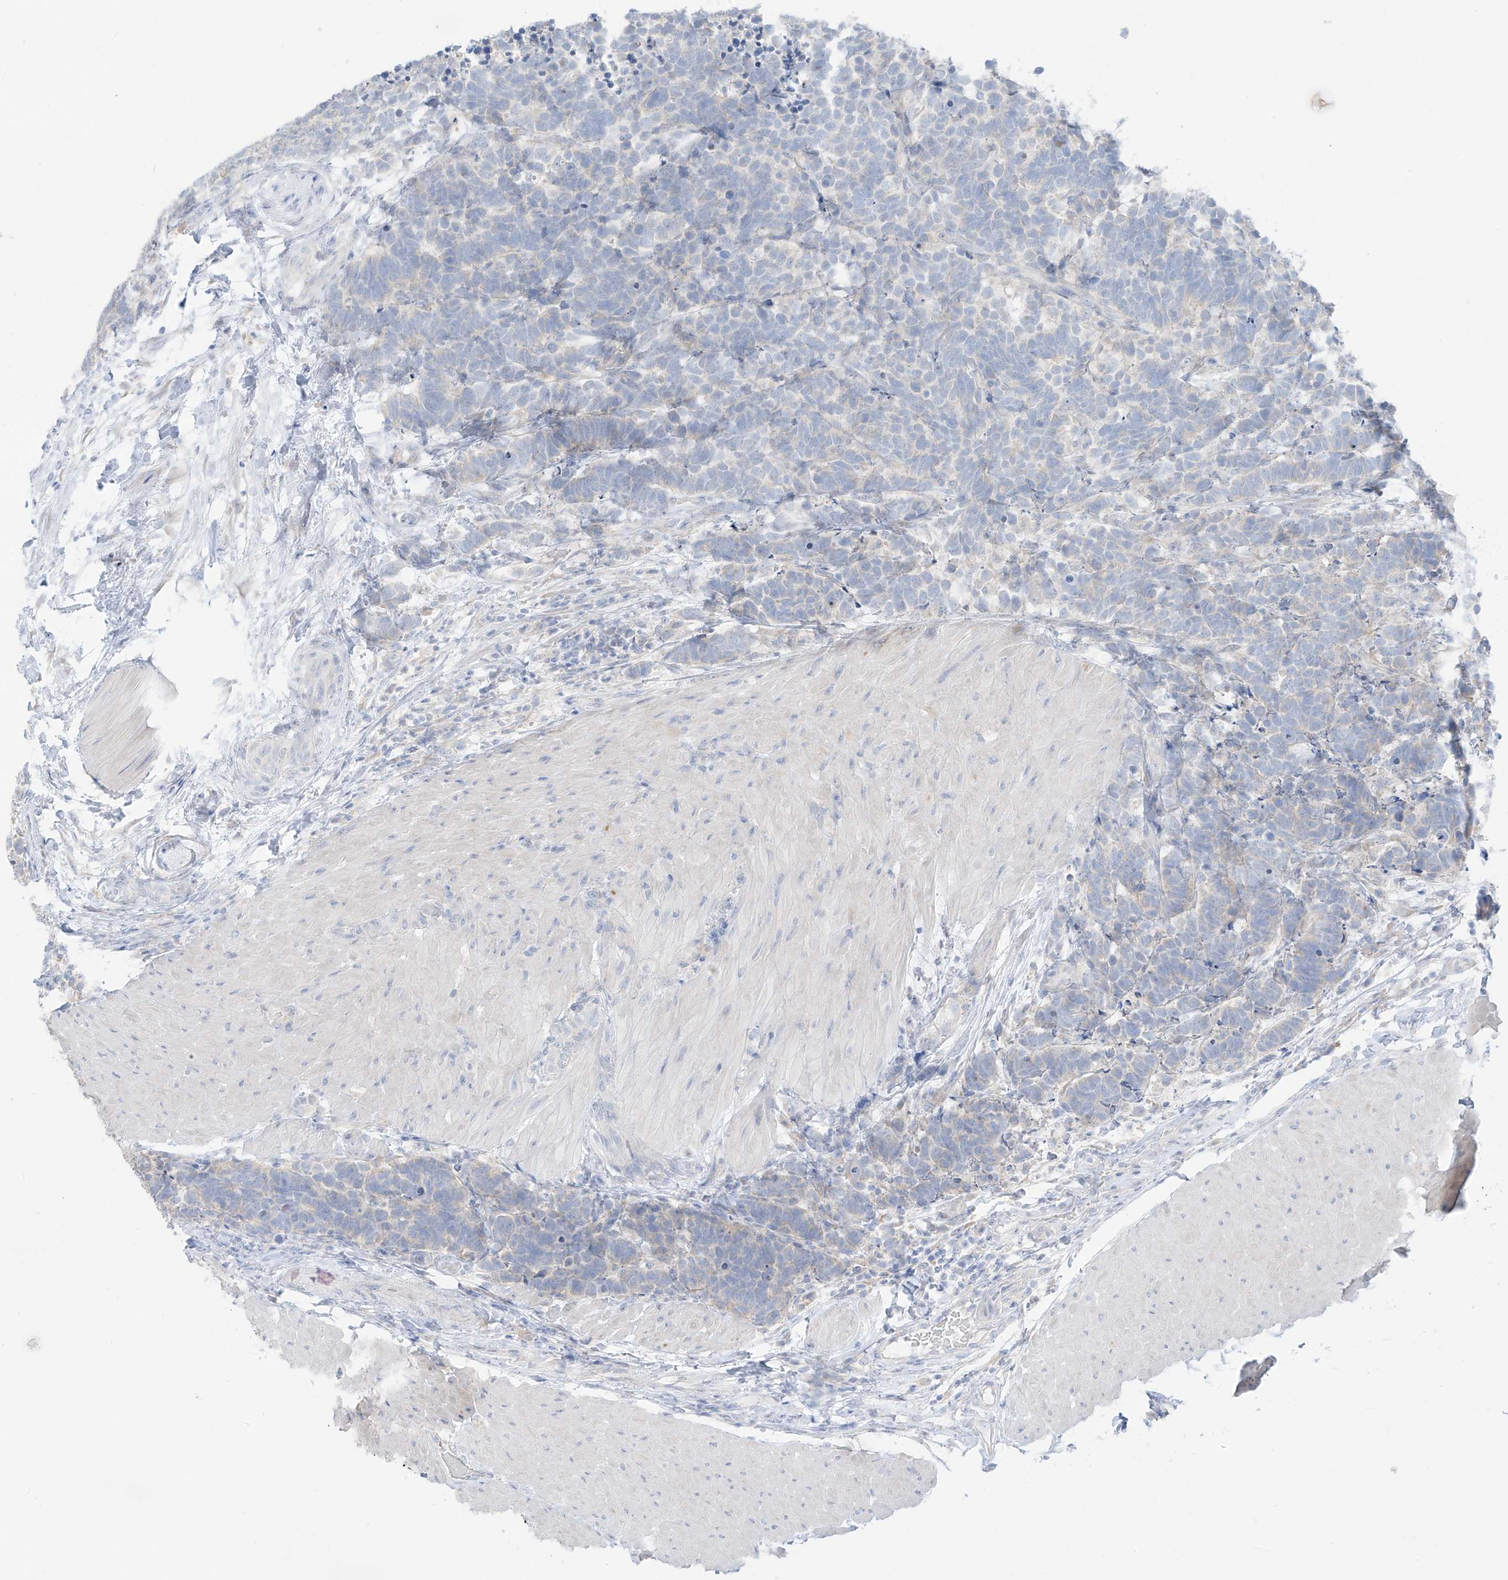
{"staining": {"intensity": "negative", "quantity": "none", "location": "none"}, "tissue": "carcinoid", "cell_type": "Tumor cells", "image_type": "cancer", "snomed": [{"axis": "morphology", "description": "Carcinoma, NOS"}, {"axis": "morphology", "description": "Carcinoid, malignant, NOS"}, {"axis": "topography", "description": "Urinary bladder"}], "caption": "This histopathology image is of carcinoma stained with IHC to label a protein in brown with the nuclei are counter-stained blue. There is no staining in tumor cells.", "gene": "ARHGEF40", "patient": {"sex": "male", "age": 57}}